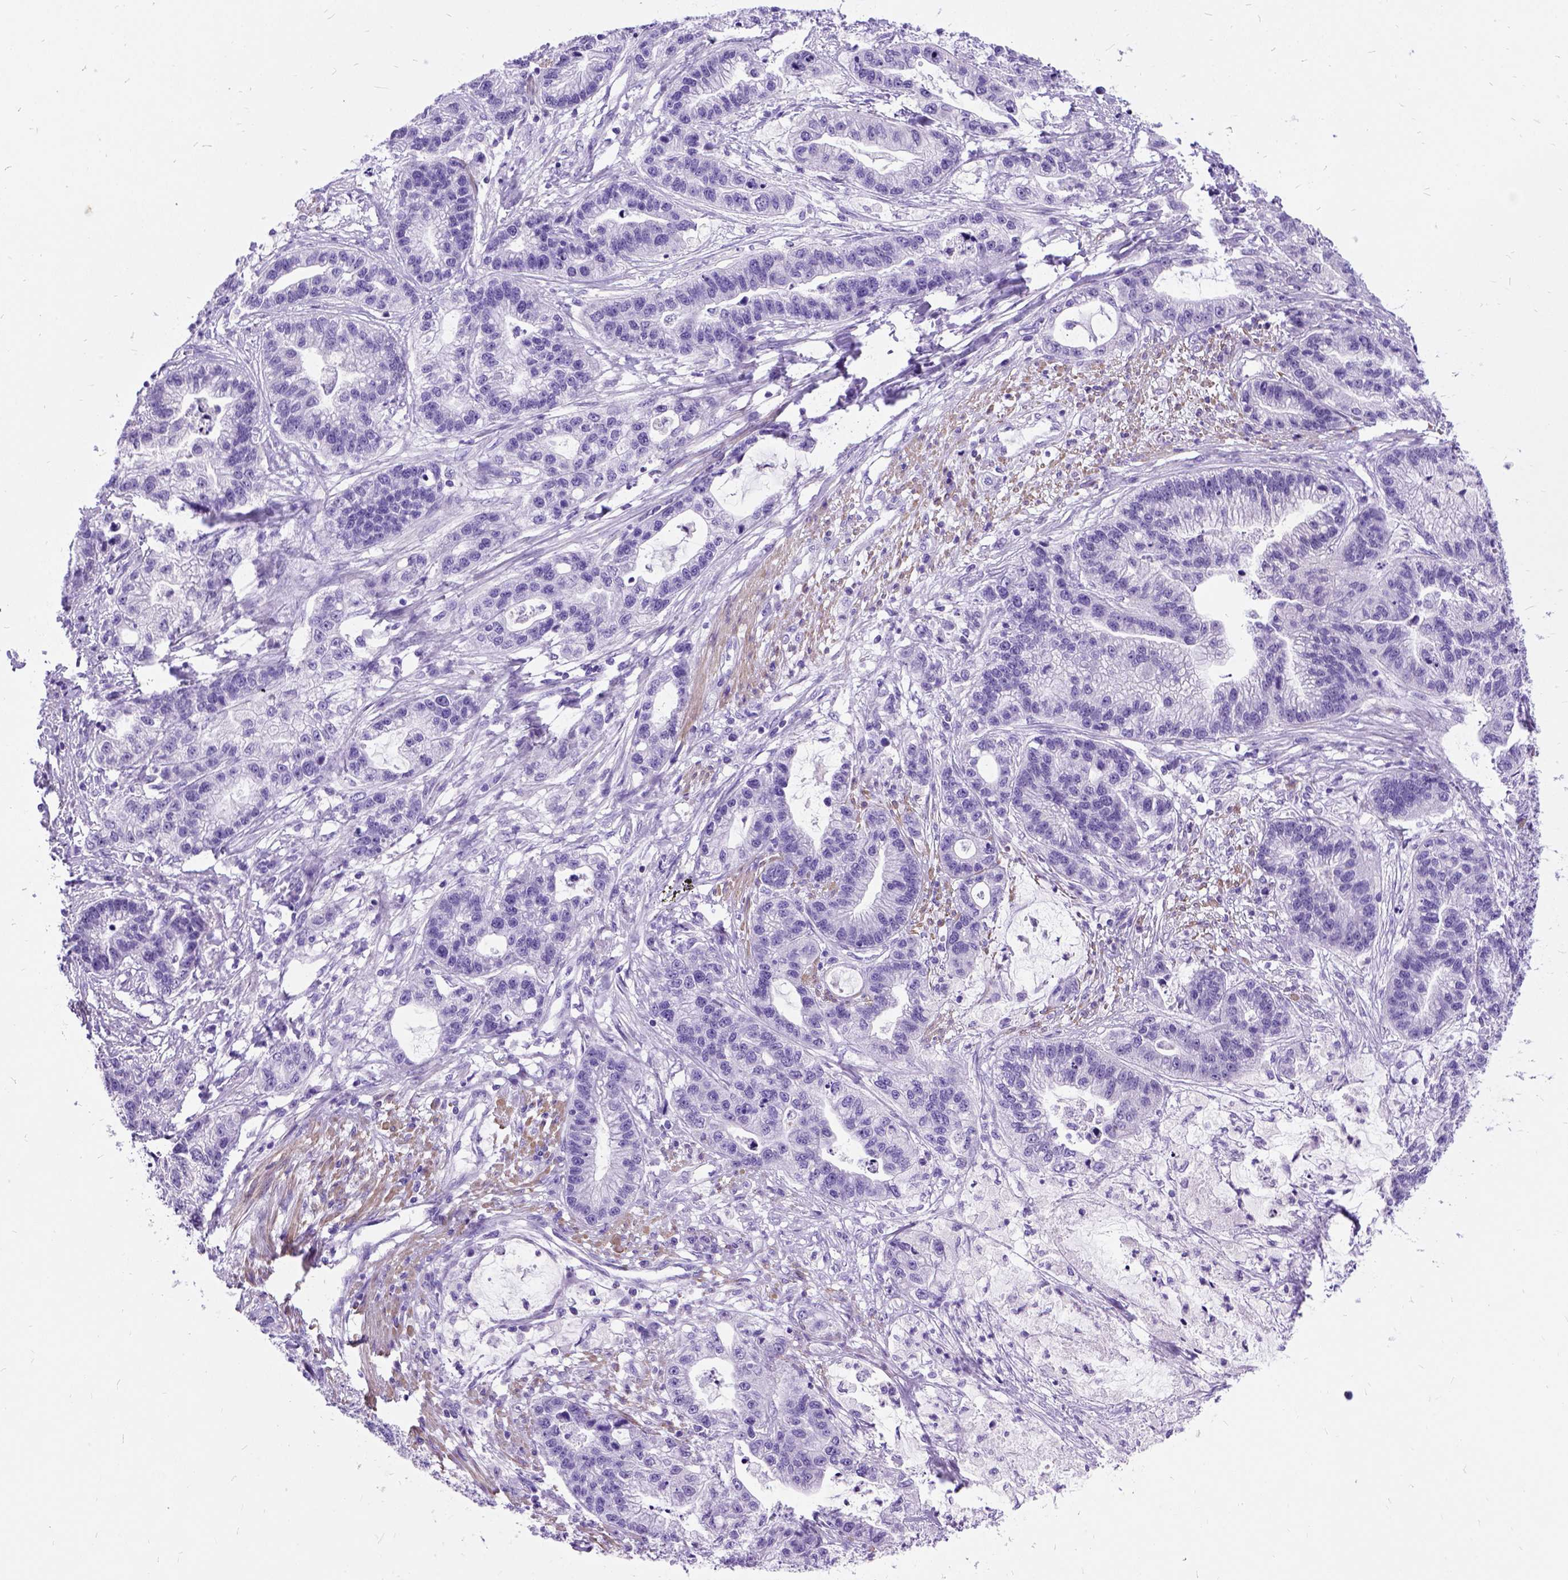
{"staining": {"intensity": "negative", "quantity": "none", "location": "none"}, "tissue": "stomach cancer", "cell_type": "Tumor cells", "image_type": "cancer", "snomed": [{"axis": "morphology", "description": "Adenocarcinoma, NOS"}, {"axis": "topography", "description": "Stomach"}], "caption": "Stomach adenocarcinoma was stained to show a protein in brown. There is no significant expression in tumor cells.", "gene": "PRG2", "patient": {"sex": "male", "age": 83}}